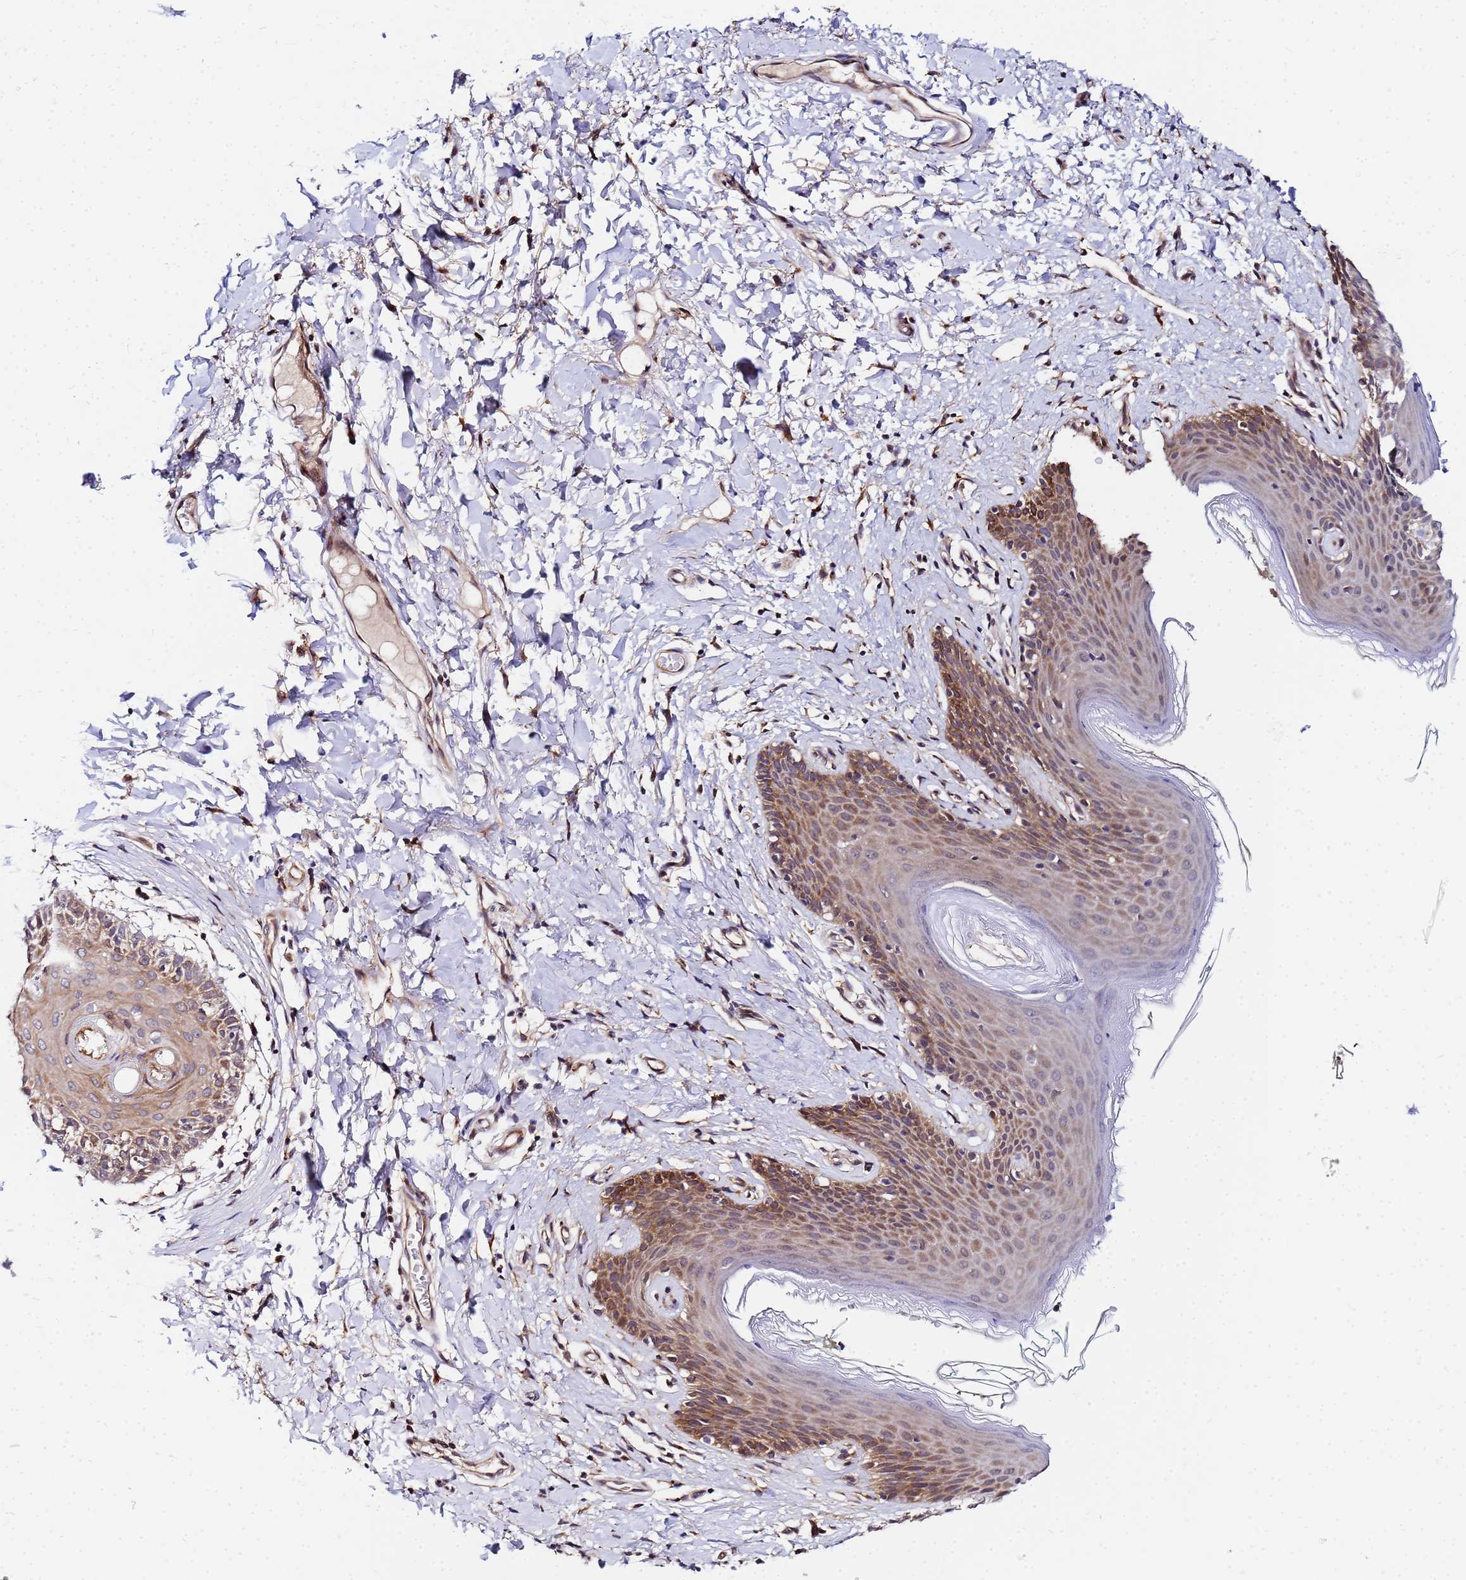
{"staining": {"intensity": "moderate", "quantity": ">75%", "location": "cytoplasmic/membranous"}, "tissue": "skin", "cell_type": "Epidermal cells", "image_type": "normal", "snomed": [{"axis": "morphology", "description": "Normal tissue, NOS"}, {"axis": "topography", "description": "Vulva"}], "caption": "Immunohistochemical staining of unremarkable skin reveals moderate cytoplasmic/membranous protein positivity in about >75% of epidermal cells.", "gene": "UNC93B1", "patient": {"sex": "female", "age": 66}}